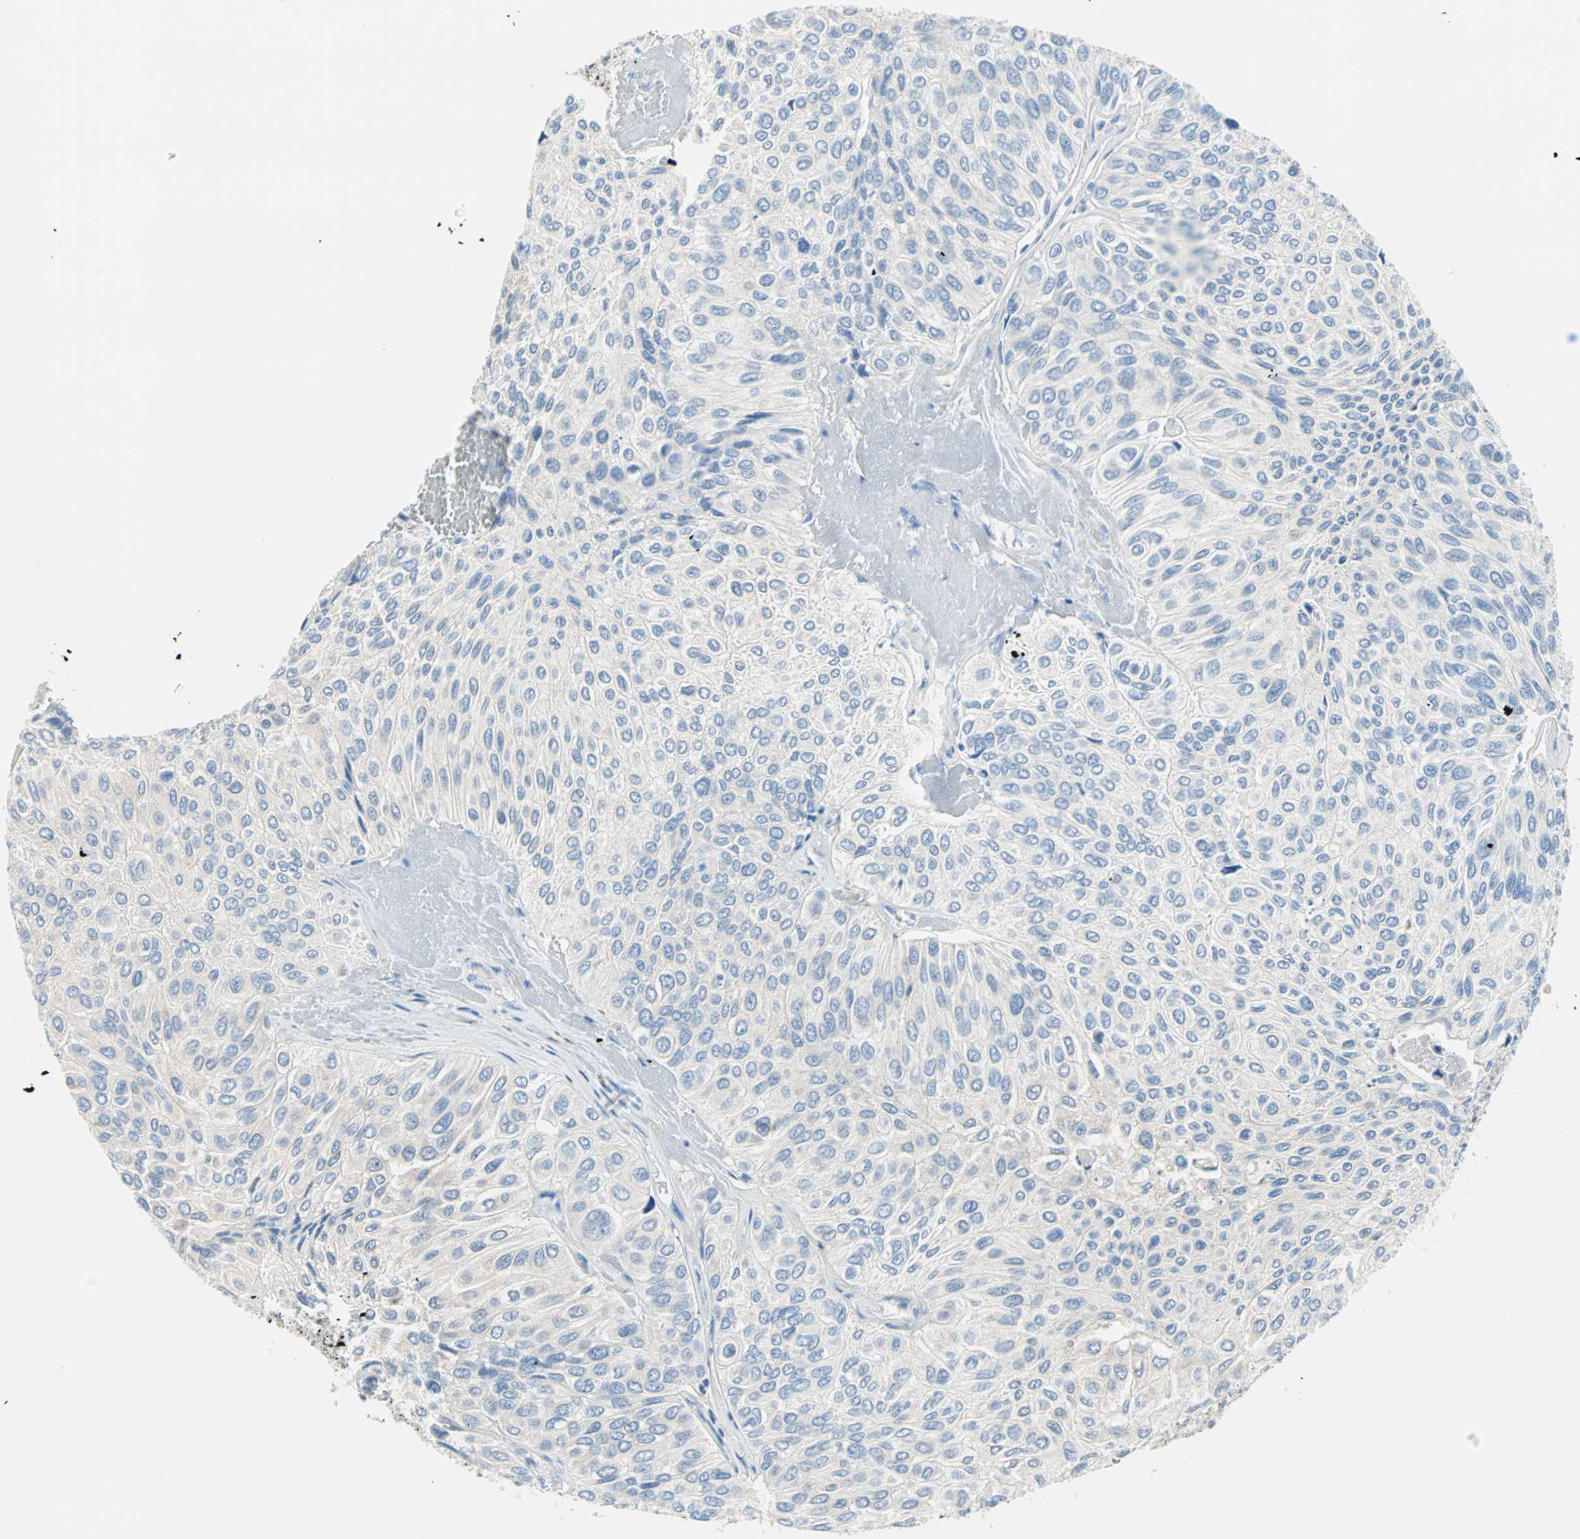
{"staining": {"intensity": "weak", "quantity": "25%-75%", "location": "cytoplasmic/membranous"}, "tissue": "urothelial cancer", "cell_type": "Tumor cells", "image_type": "cancer", "snomed": [{"axis": "morphology", "description": "Urothelial carcinoma, High grade"}, {"axis": "topography", "description": "Urinary bladder"}], "caption": "Protein expression analysis of high-grade urothelial carcinoma exhibits weak cytoplasmic/membranous positivity in about 25%-75% of tumor cells.", "gene": "MPI", "patient": {"sex": "male", "age": 66}}